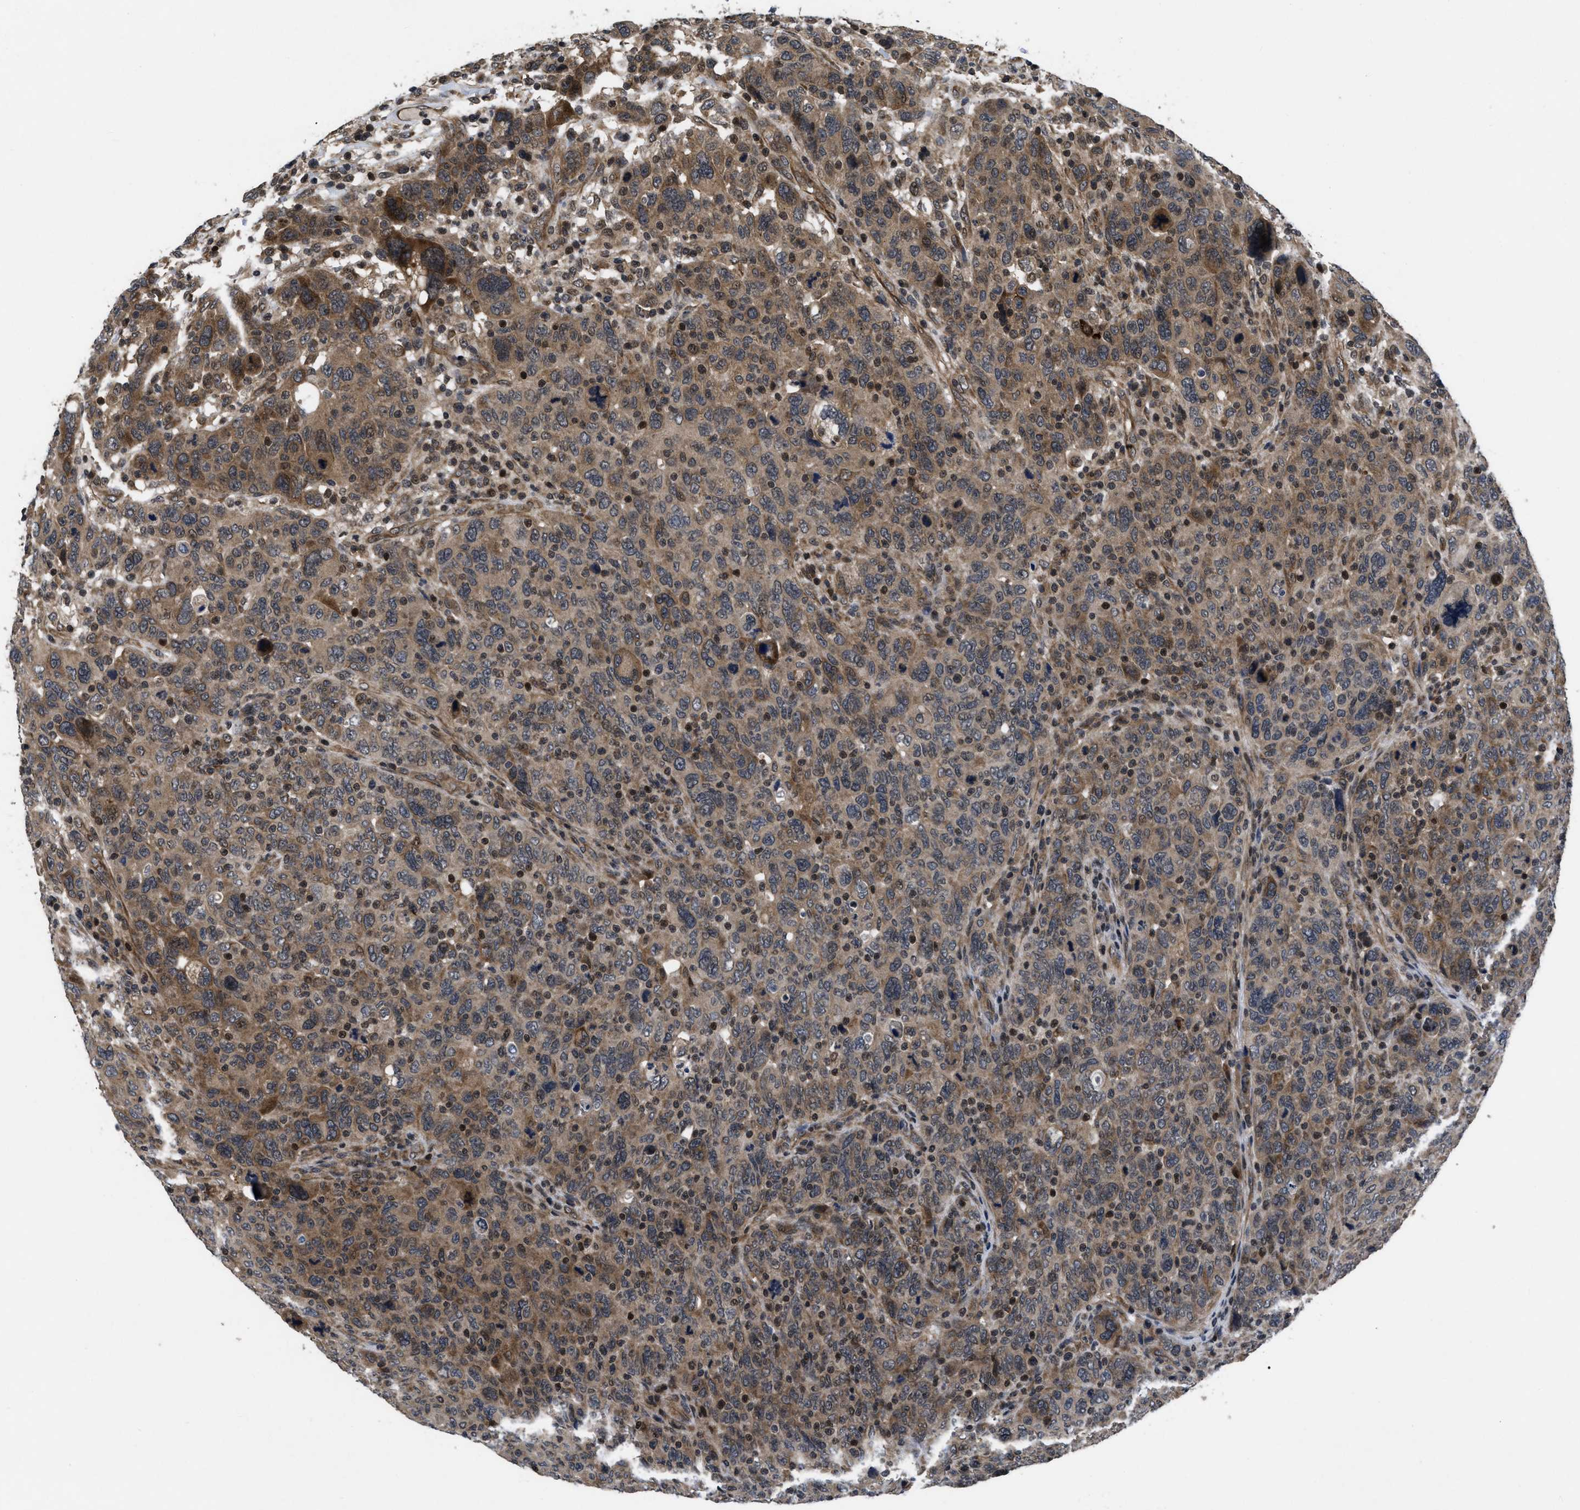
{"staining": {"intensity": "moderate", "quantity": ">75%", "location": "cytoplasmic/membranous"}, "tissue": "breast cancer", "cell_type": "Tumor cells", "image_type": "cancer", "snomed": [{"axis": "morphology", "description": "Duct carcinoma"}, {"axis": "topography", "description": "Breast"}], "caption": "Immunohistochemistry (IHC) micrograph of neoplastic tissue: human breast cancer stained using immunohistochemistry shows medium levels of moderate protein expression localized specifically in the cytoplasmic/membranous of tumor cells, appearing as a cytoplasmic/membranous brown color.", "gene": "DNAJC14", "patient": {"sex": "female", "age": 37}}